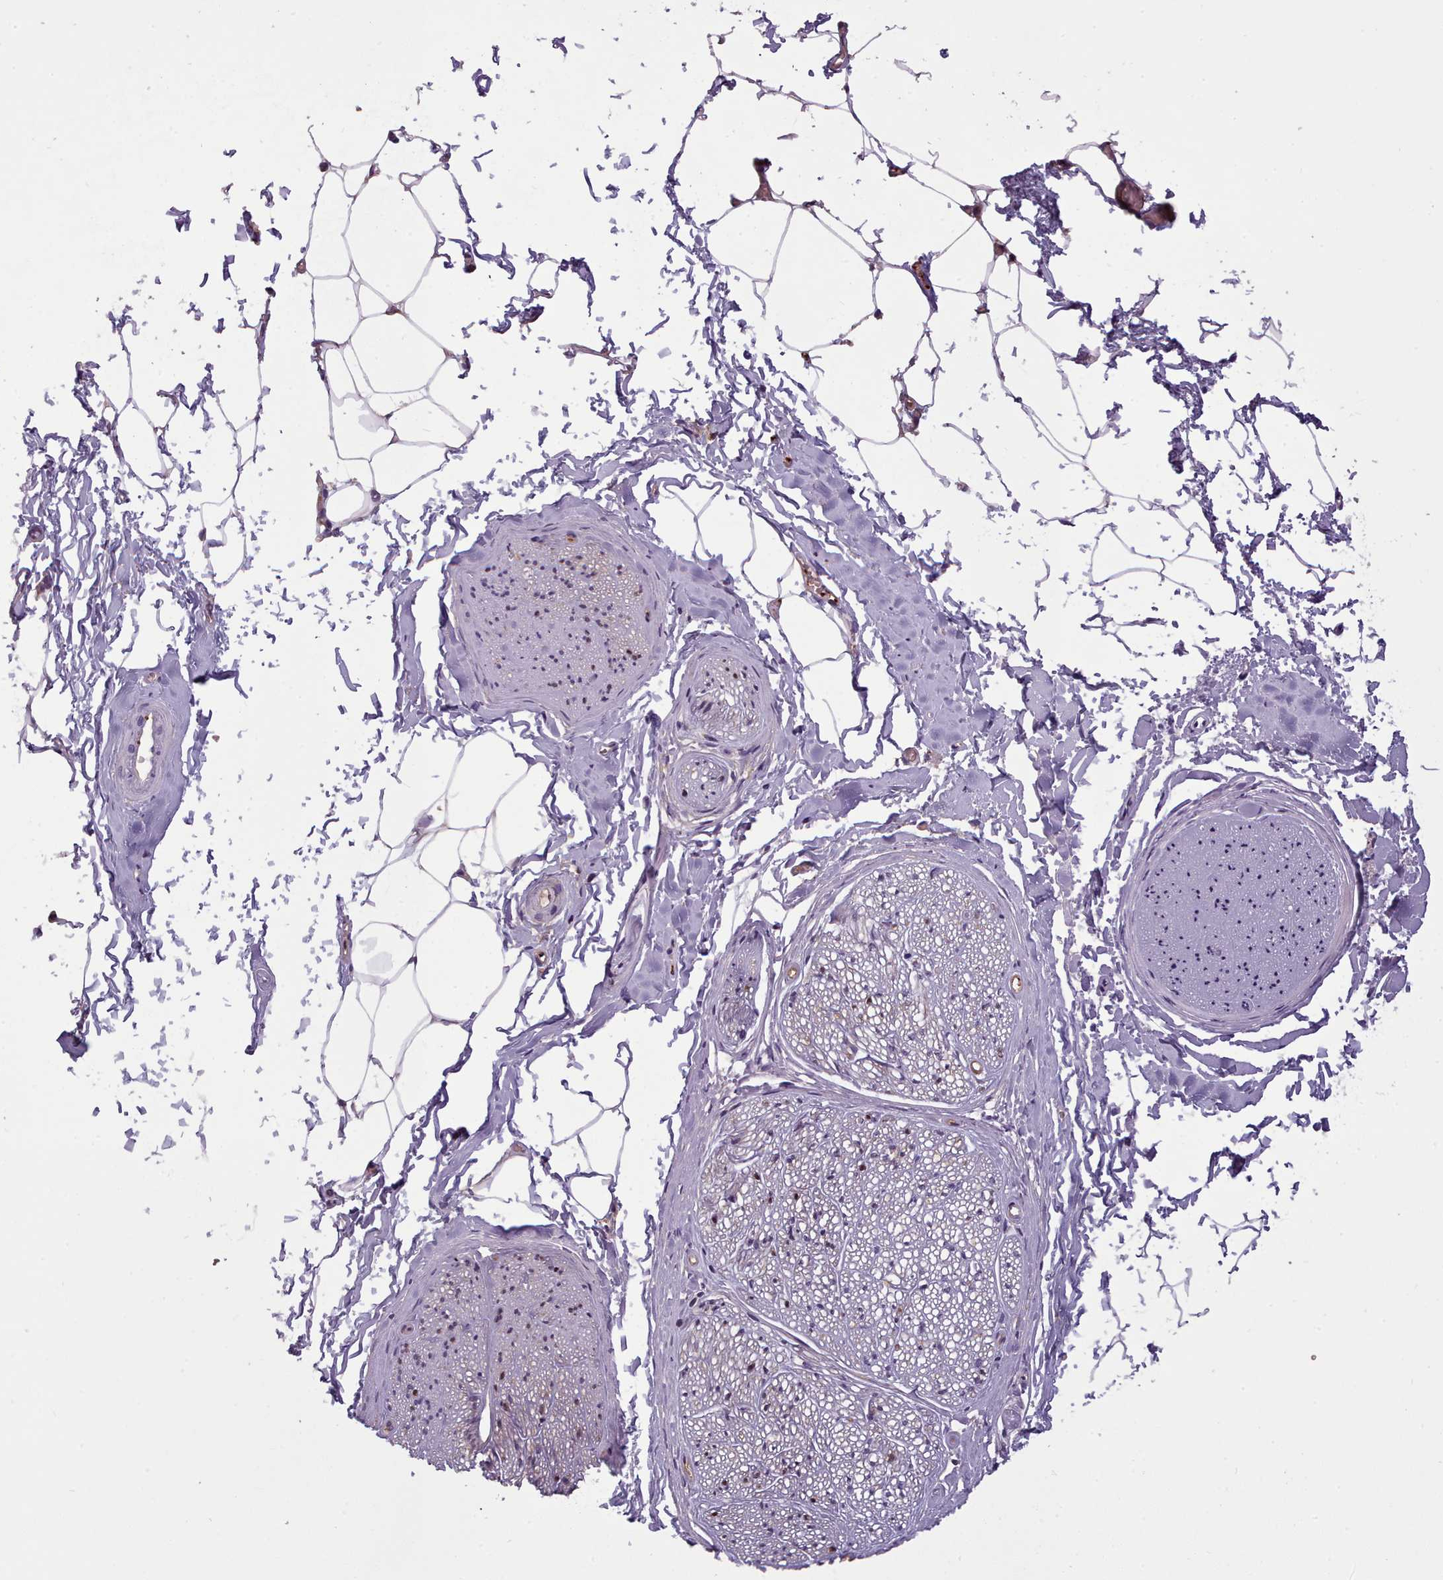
{"staining": {"intensity": "negative", "quantity": "none", "location": "none"}, "tissue": "adipose tissue", "cell_type": "Adipocytes", "image_type": "normal", "snomed": [{"axis": "morphology", "description": "Normal tissue, NOS"}, {"axis": "morphology", "description": "Adenocarcinoma, High grade"}, {"axis": "topography", "description": "Prostate"}, {"axis": "topography", "description": "Peripheral nerve tissue"}], "caption": "High power microscopy histopathology image of an IHC histopathology image of normal adipose tissue, revealing no significant positivity in adipocytes. The staining was performed using DAB (3,3'-diaminobenzidine) to visualize the protein expression in brown, while the nuclei were stained in blue with hematoxylin (Magnification: 20x).", "gene": "NDST2", "patient": {"sex": "male", "age": 68}}